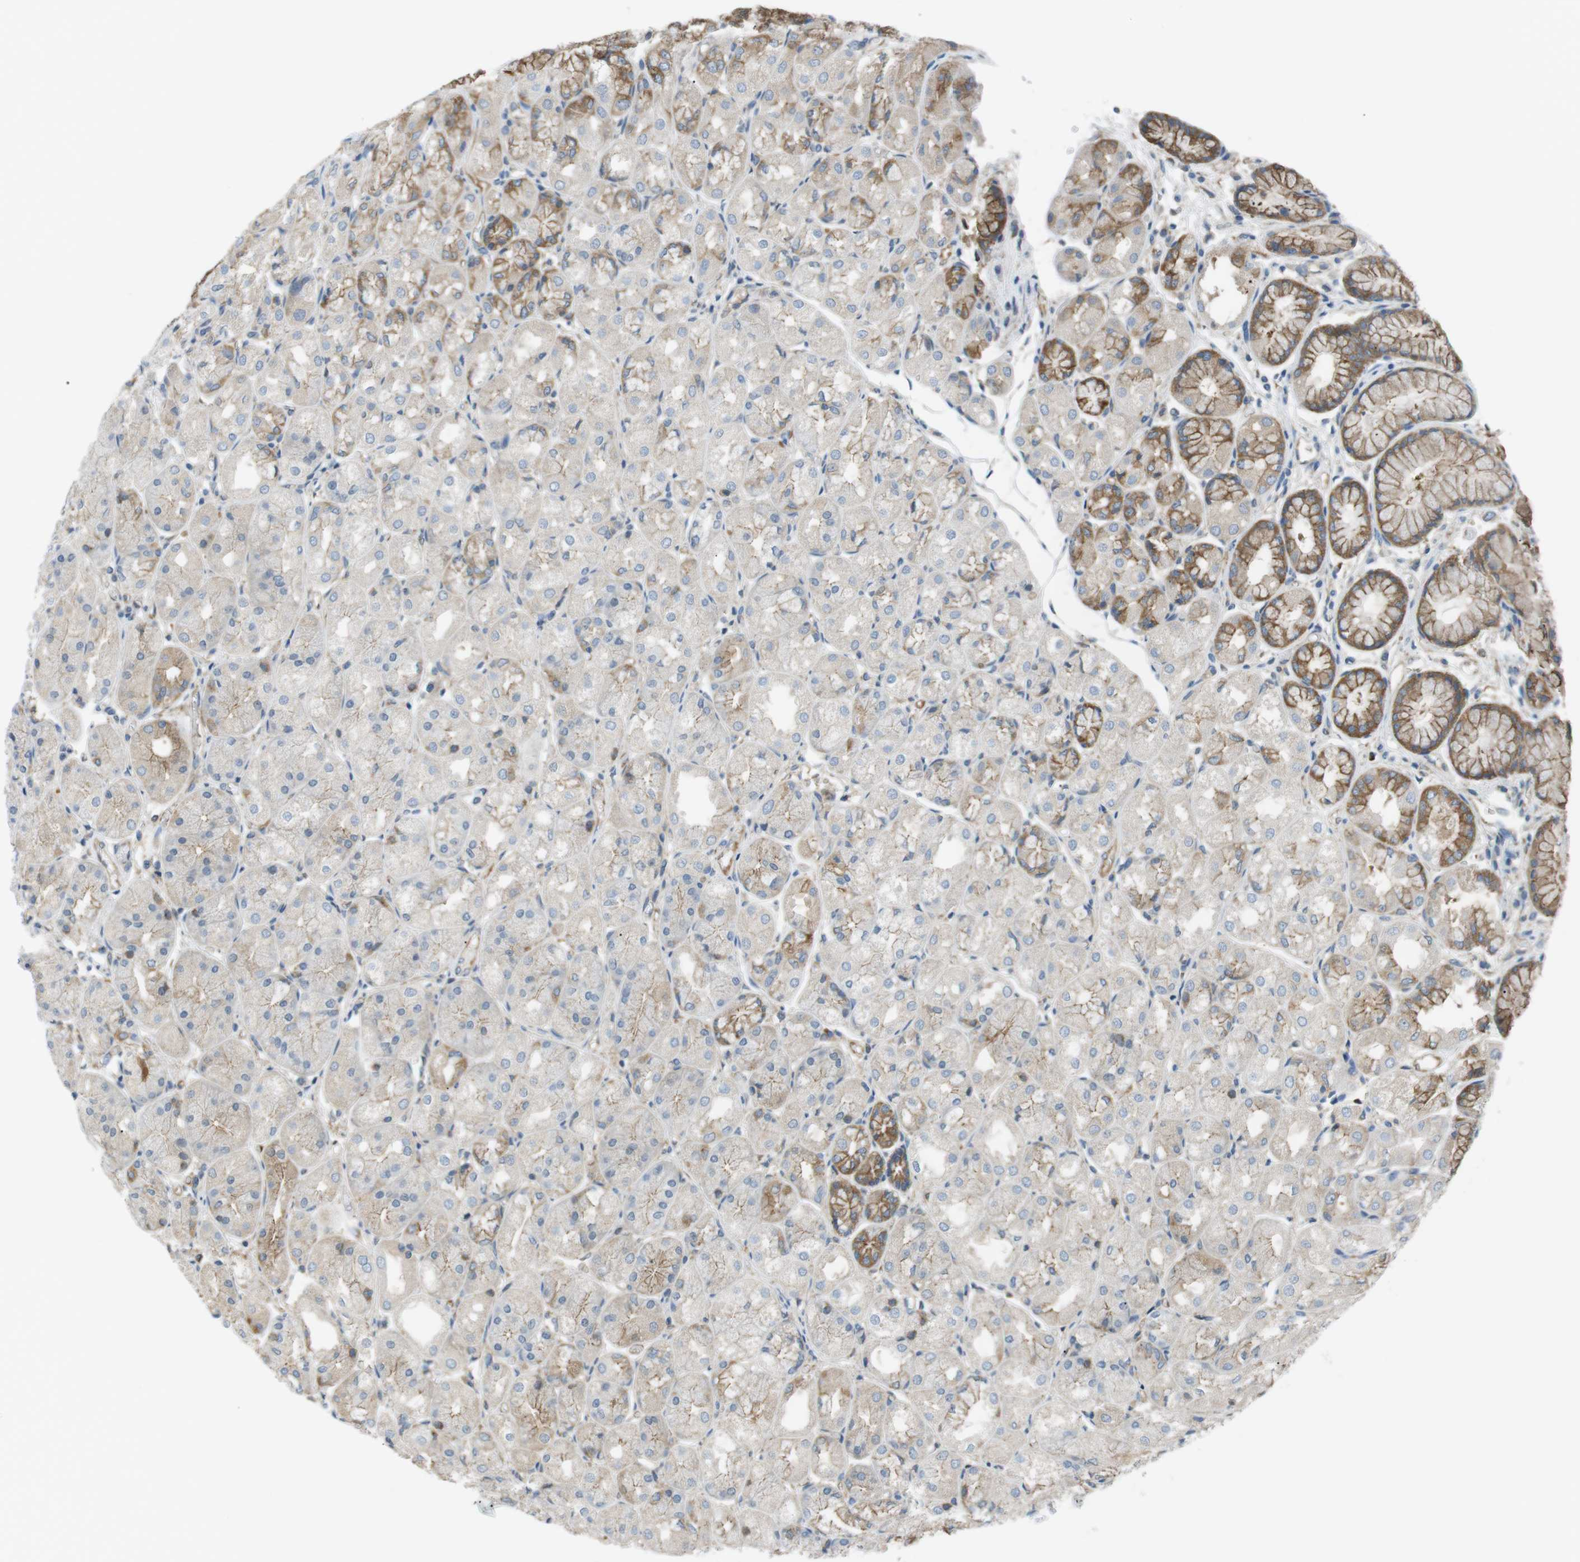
{"staining": {"intensity": "moderate", "quantity": "25%-75%", "location": "cytoplasmic/membranous"}, "tissue": "stomach", "cell_type": "Glandular cells", "image_type": "normal", "snomed": [{"axis": "morphology", "description": "Normal tissue, NOS"}, {"axis": "topography", "description": "Stomach, upper"}], "caption": "Brown immunohistochemical staining in benign stomach shows moderate cytoplasmic/membranous positivity in approximately 25%-75% of glandular cells. (brown staining indicates protein expression, while blue staining denotes nuclei).", "gene": "PEPD", "patient": {"sex": "male", "age": 72}}